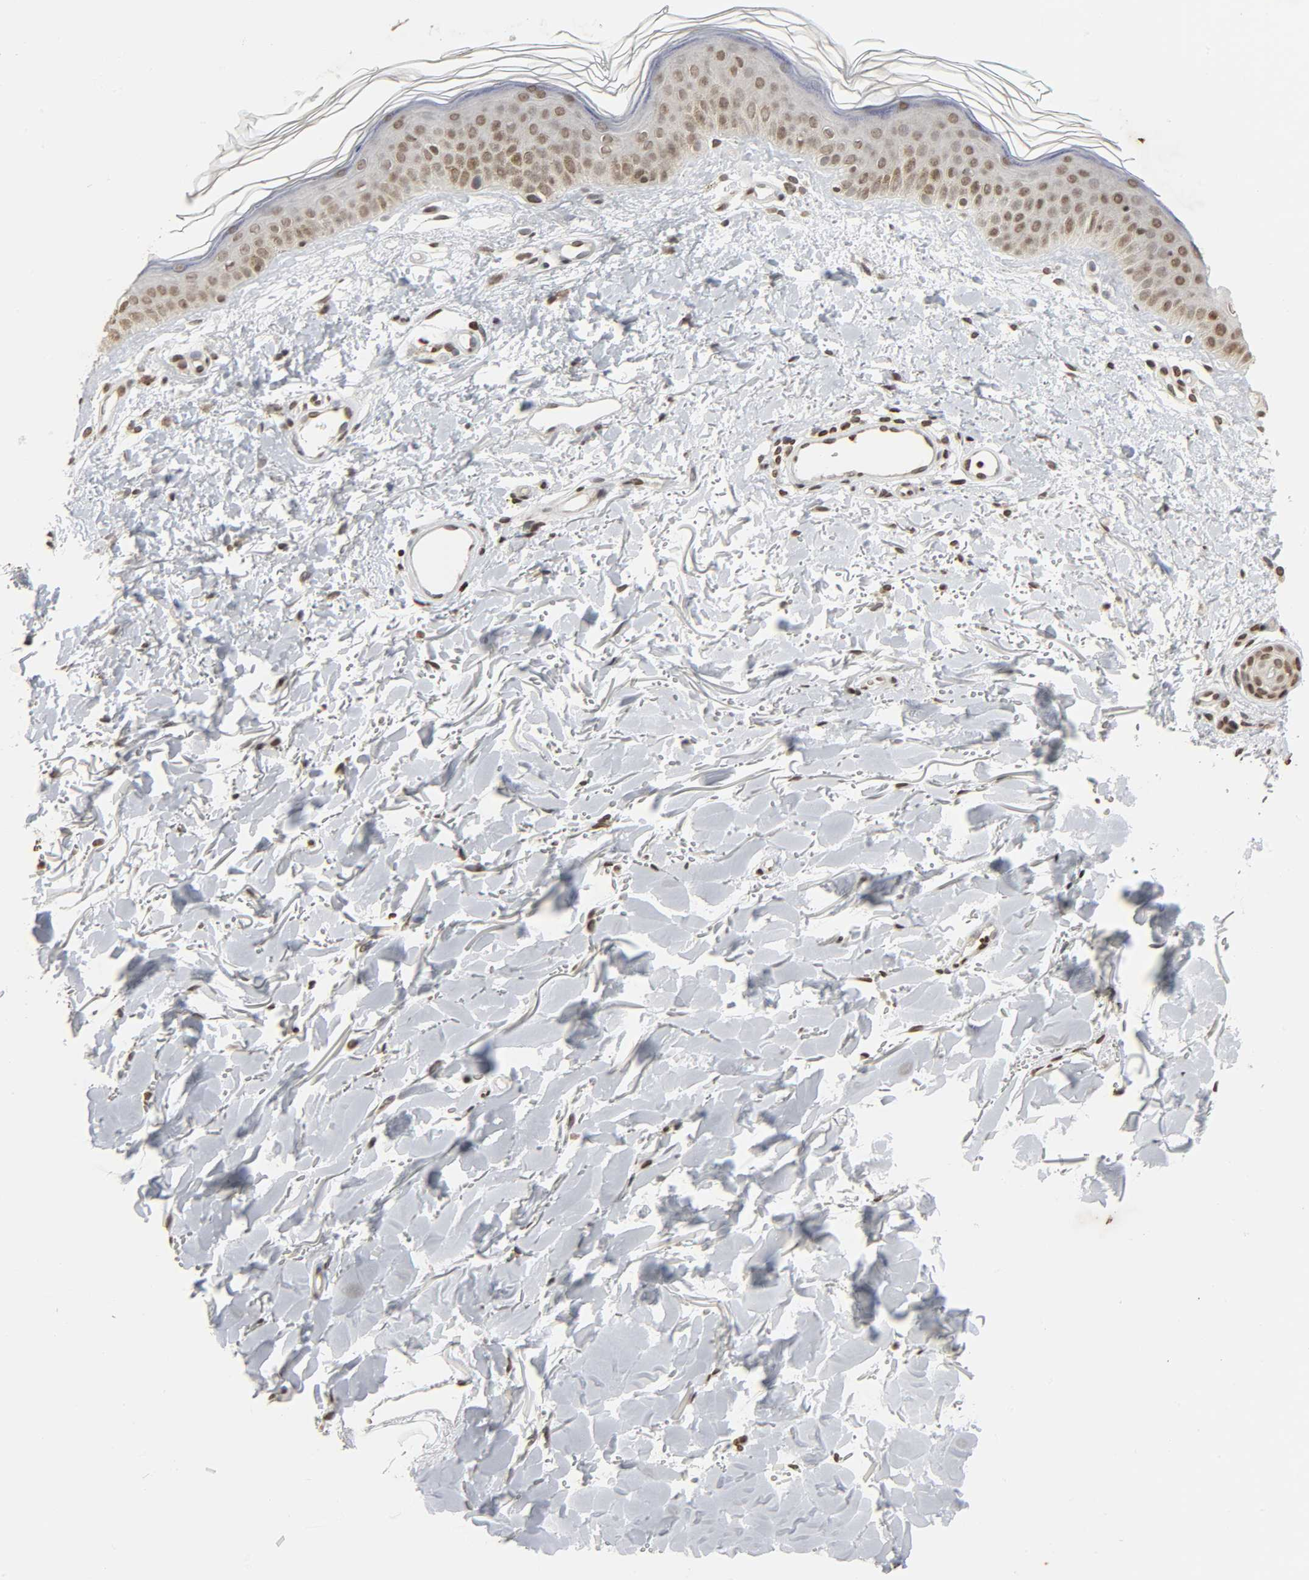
{"staining": {"intensity": "moderate", "quantity": ">75%", "location": "nuclear"}, "tissue": "skin", "cell_type": "Fibroblasts", "image_type": "normal", "snomed": [{"axis": "morphology", "description": "Normal tissue, NOS"}, {"axis": "topography", "description": "Skin"}], "caption": "Fibroblasts display medium levels of moderate nuclear staining in about >75% of cells in benign skin.", "gene": "ELAVL1", "patient": {"sex": "male", "age": 71}}